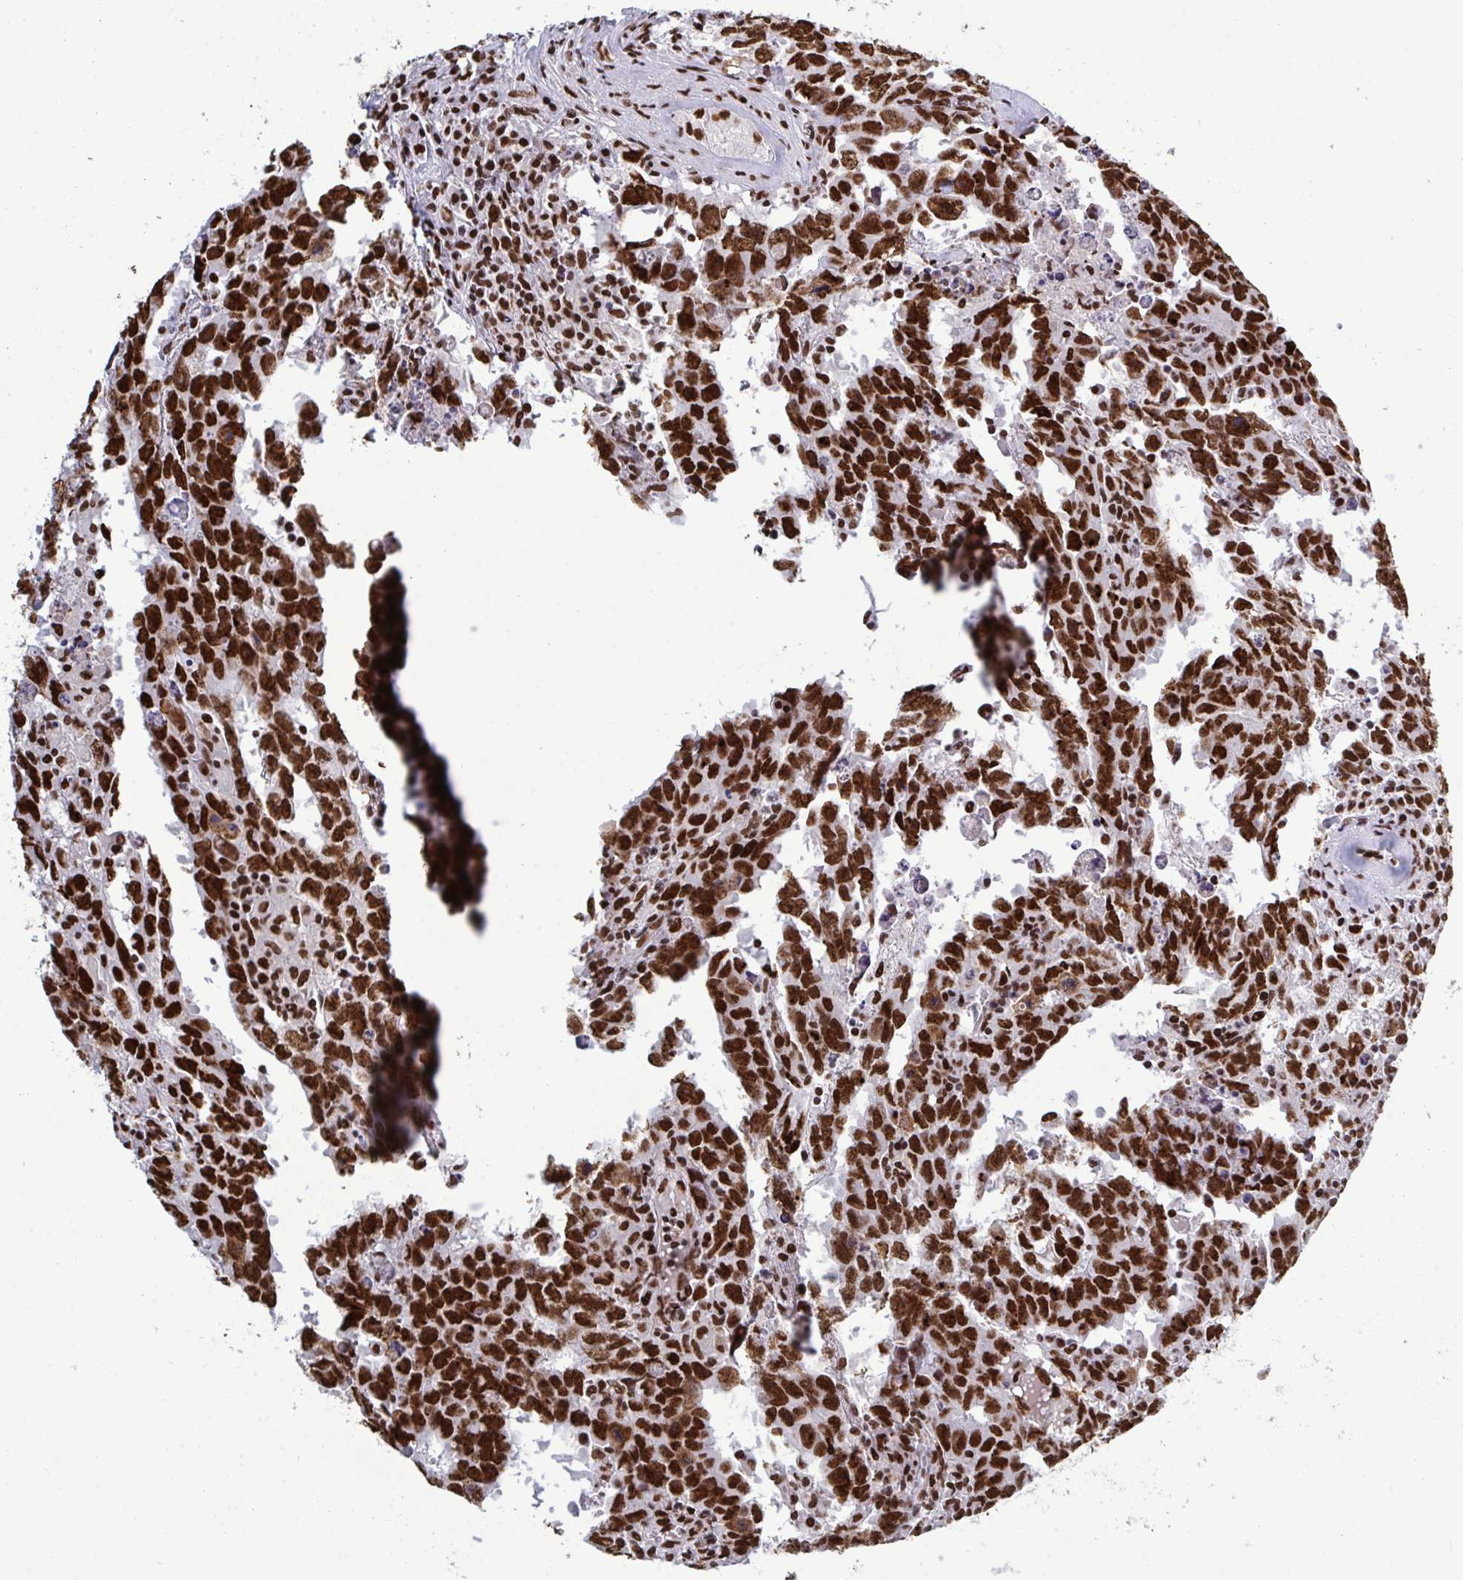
{"staining": {"intensity": "strong", "quantity": ">75%", "location": "nuclear"}, "tissue": "testis cancer", "cell_type": "Tumor cells", "image_type": "cancer", "snomed": [{"axis": "morphology", "description": "Carcinoma, Embryonal, NOS"}, {"axis": "topography", "description": "Testis"}], "caption": "An image showing strong nuclear expression in about >75% of tumor cells in testis cancer, as visualized by brown immunohistochemical staining.", "gene": "ZNF607", "patient": {"sex": "male", "age": 22}}